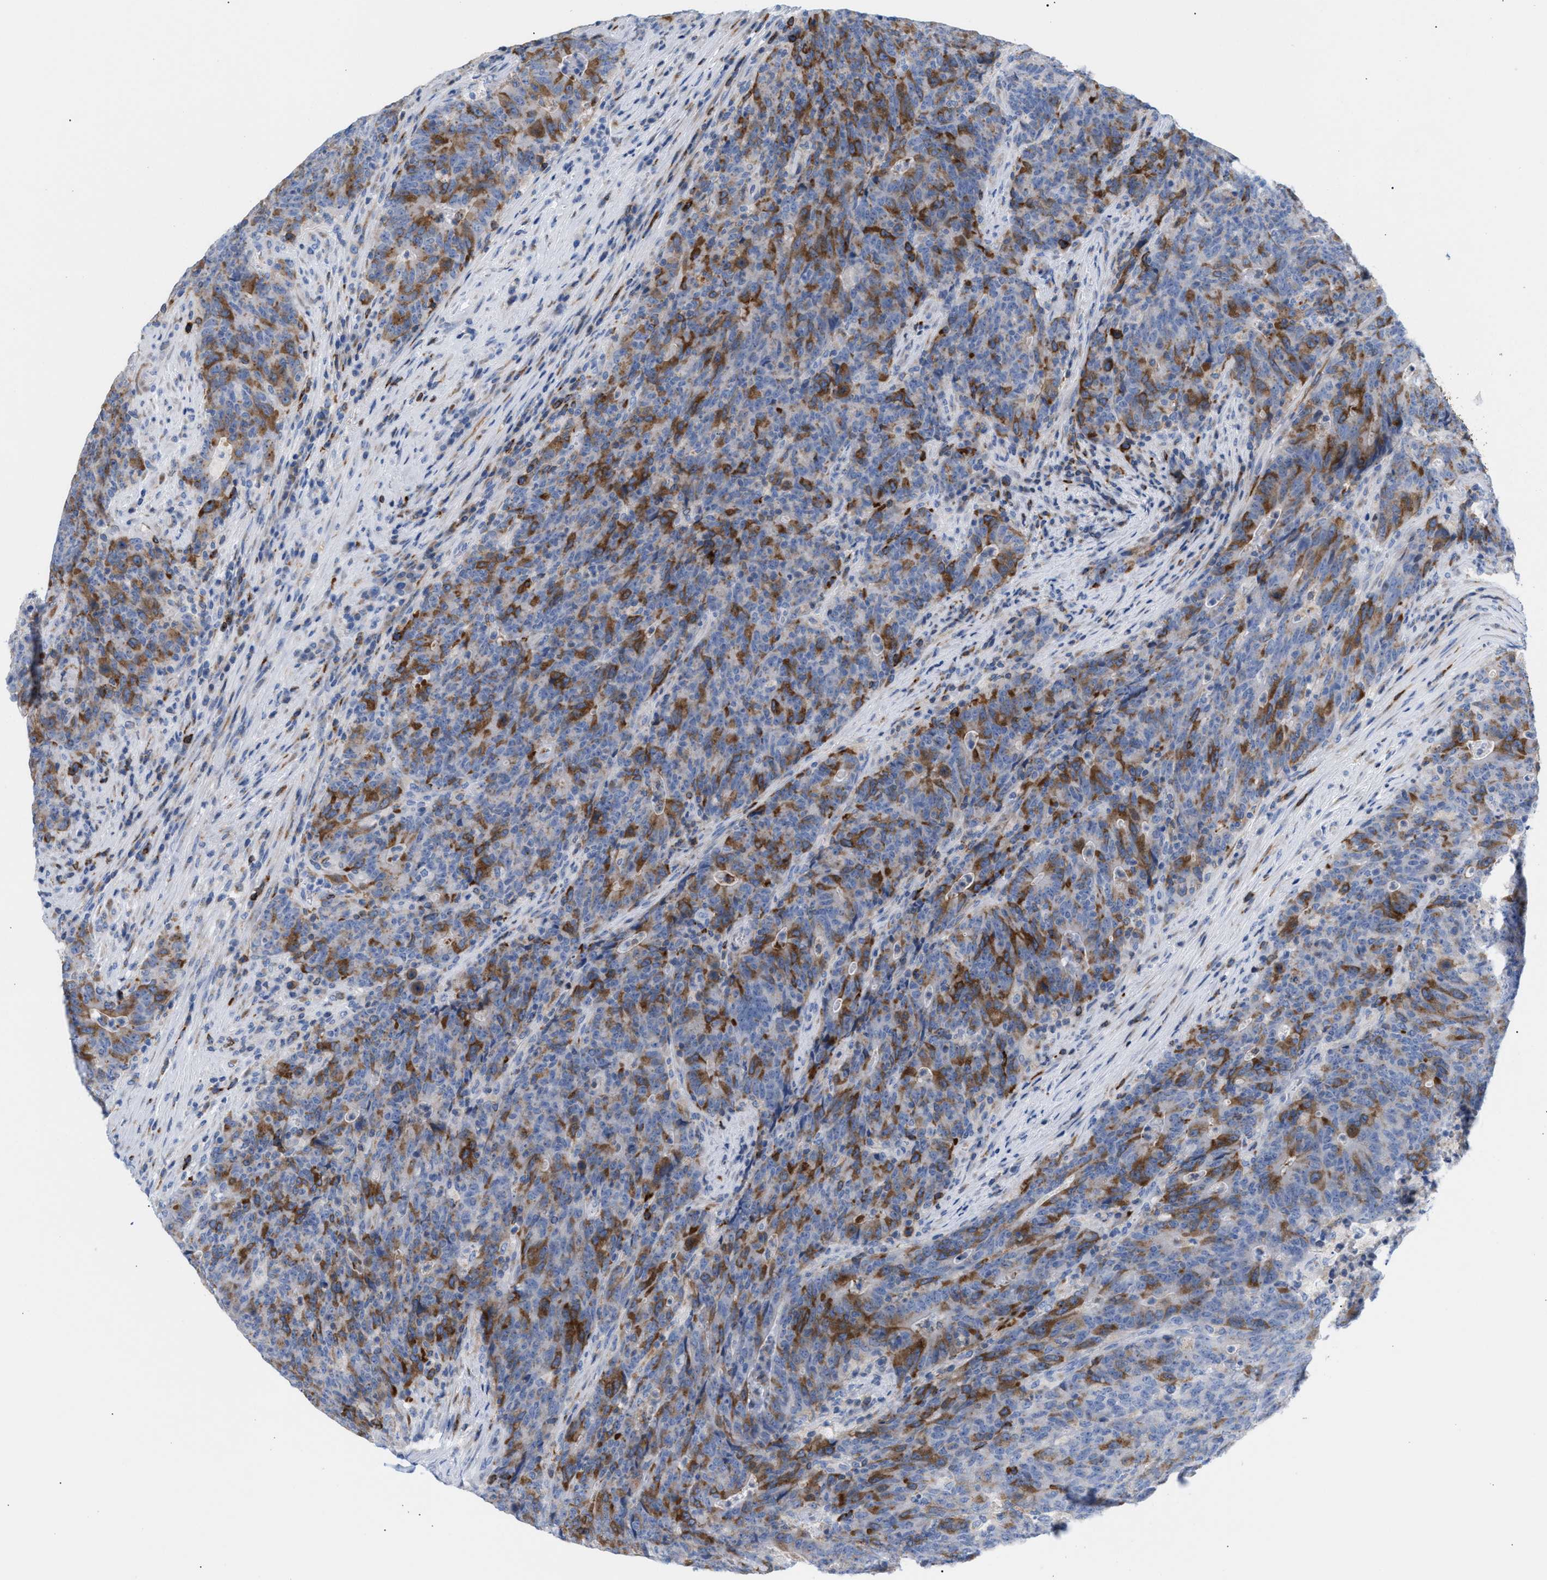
{"staining": {"intensity": "moderate", "quantity": "25%-75%", "location": "cytoplasmic/membranous"}, "tissue": "colorectal cancer", "cell_type": "Tumor cells", "image_type": "cancer", "snomed": [{"axis": "morphology", "description": "Normal tissue, NOS"}, {"axis": "morphology", "description": "Adenocarcinoma, NOS"}, {"axis": "topography", "description": "Colon"}], "caption": "The micrograph reveals immunohistochemical staining of adenocarcinoma (colorectal). There is moderate cytoplasmic/membranous staining is identified in approximately 25%-75% of tumor cells.", "gene": "TACC3", "patient": {"sex": "female", "age": 75}}